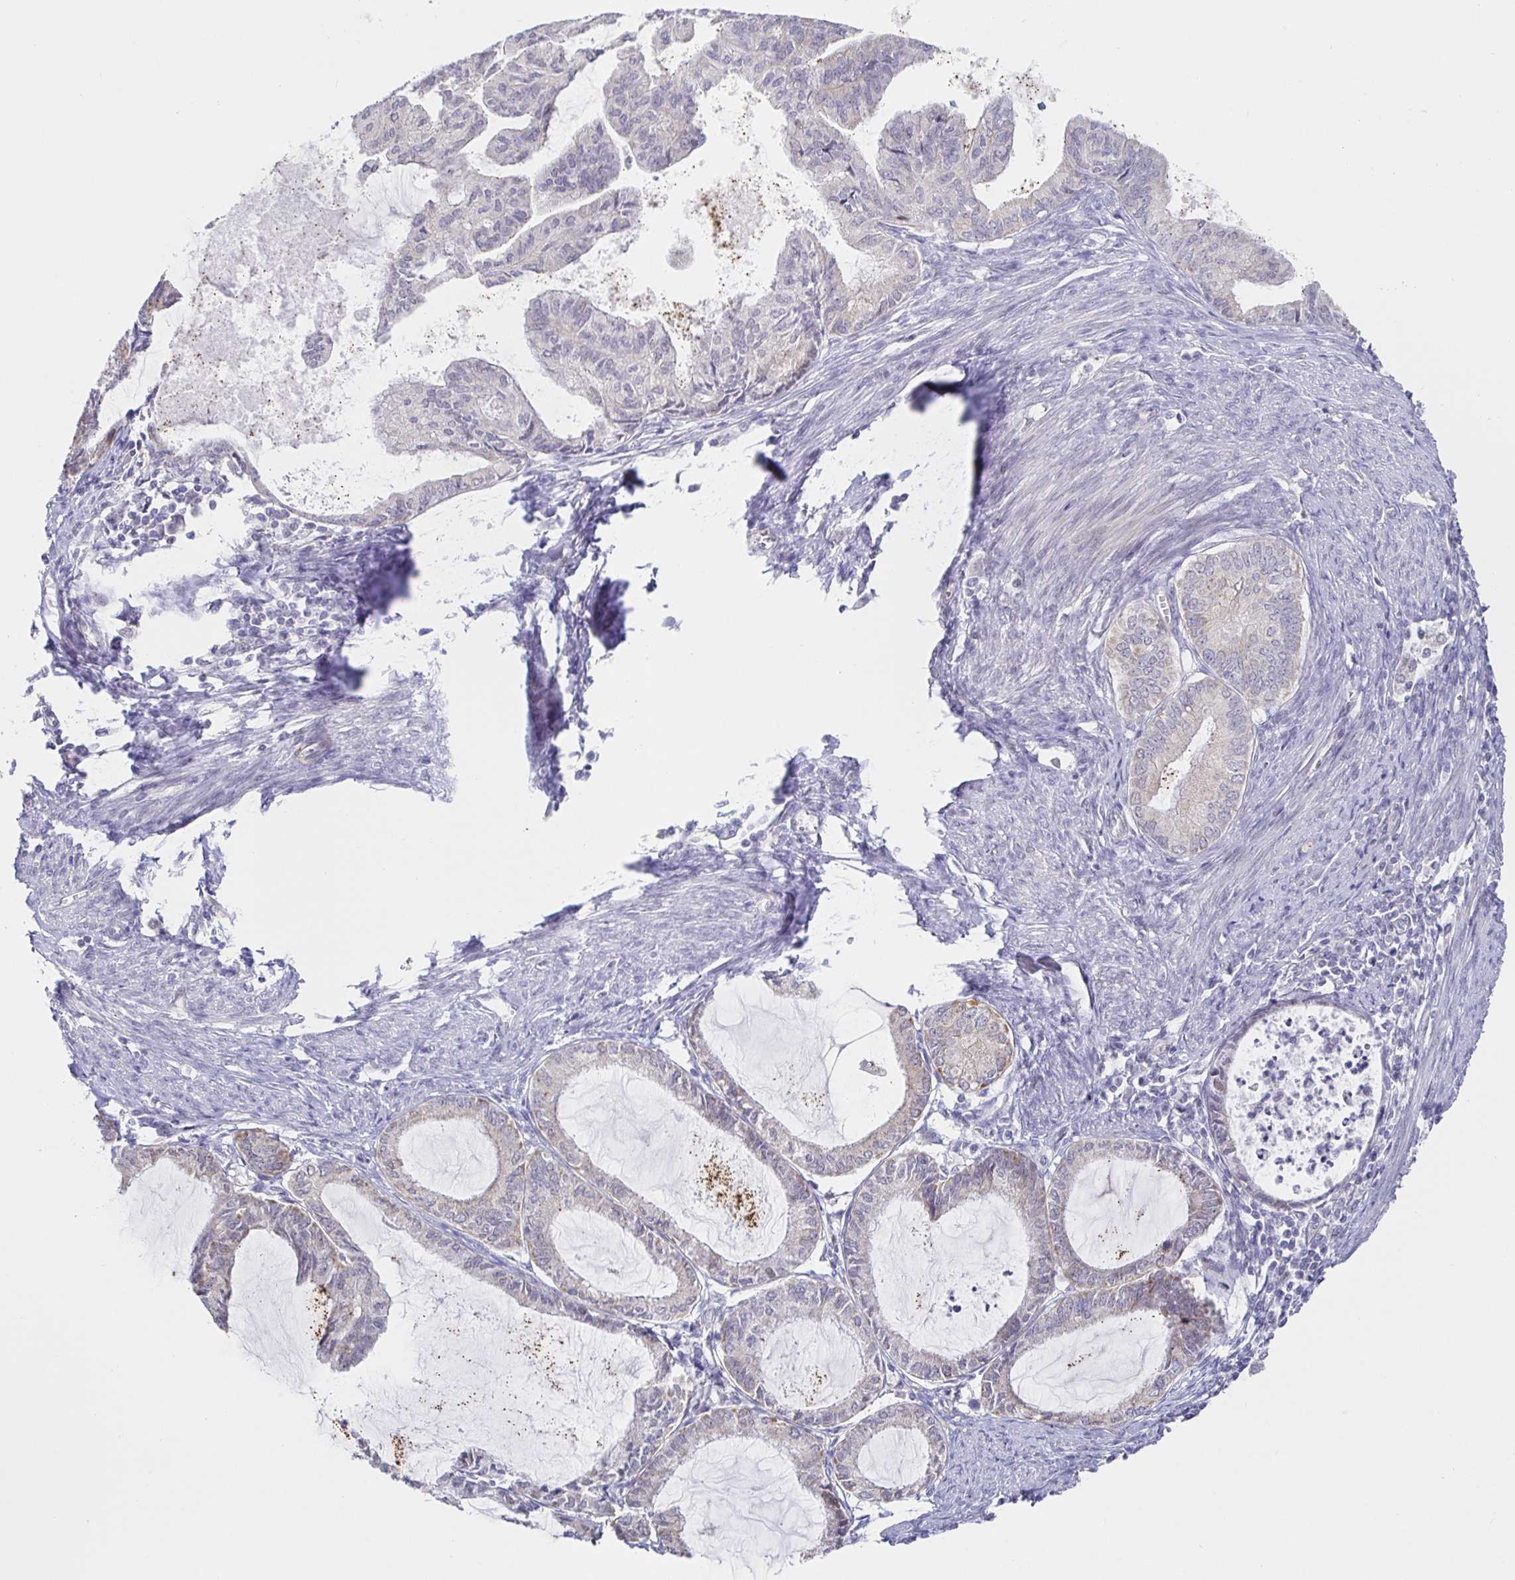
{"staining": {"intensity": "negative", "quantity": "none", "location": "none"}, "tissue": "endometrial cancer", "cell_type": "Tumor cells", "image_type": "cancer", "snomed": [{"axis": "morphology", "description": "Adenocarcinoma, NOS"}, {"axis": "topography", "description": "Endometrium"}], "caption": "This is an immunohistochemistry (IHC) micrograph of human endometrial cancer. There is no staining in tumor cells.", "gene": "CIT", "patient": {"sex": "female", "age": 86}}